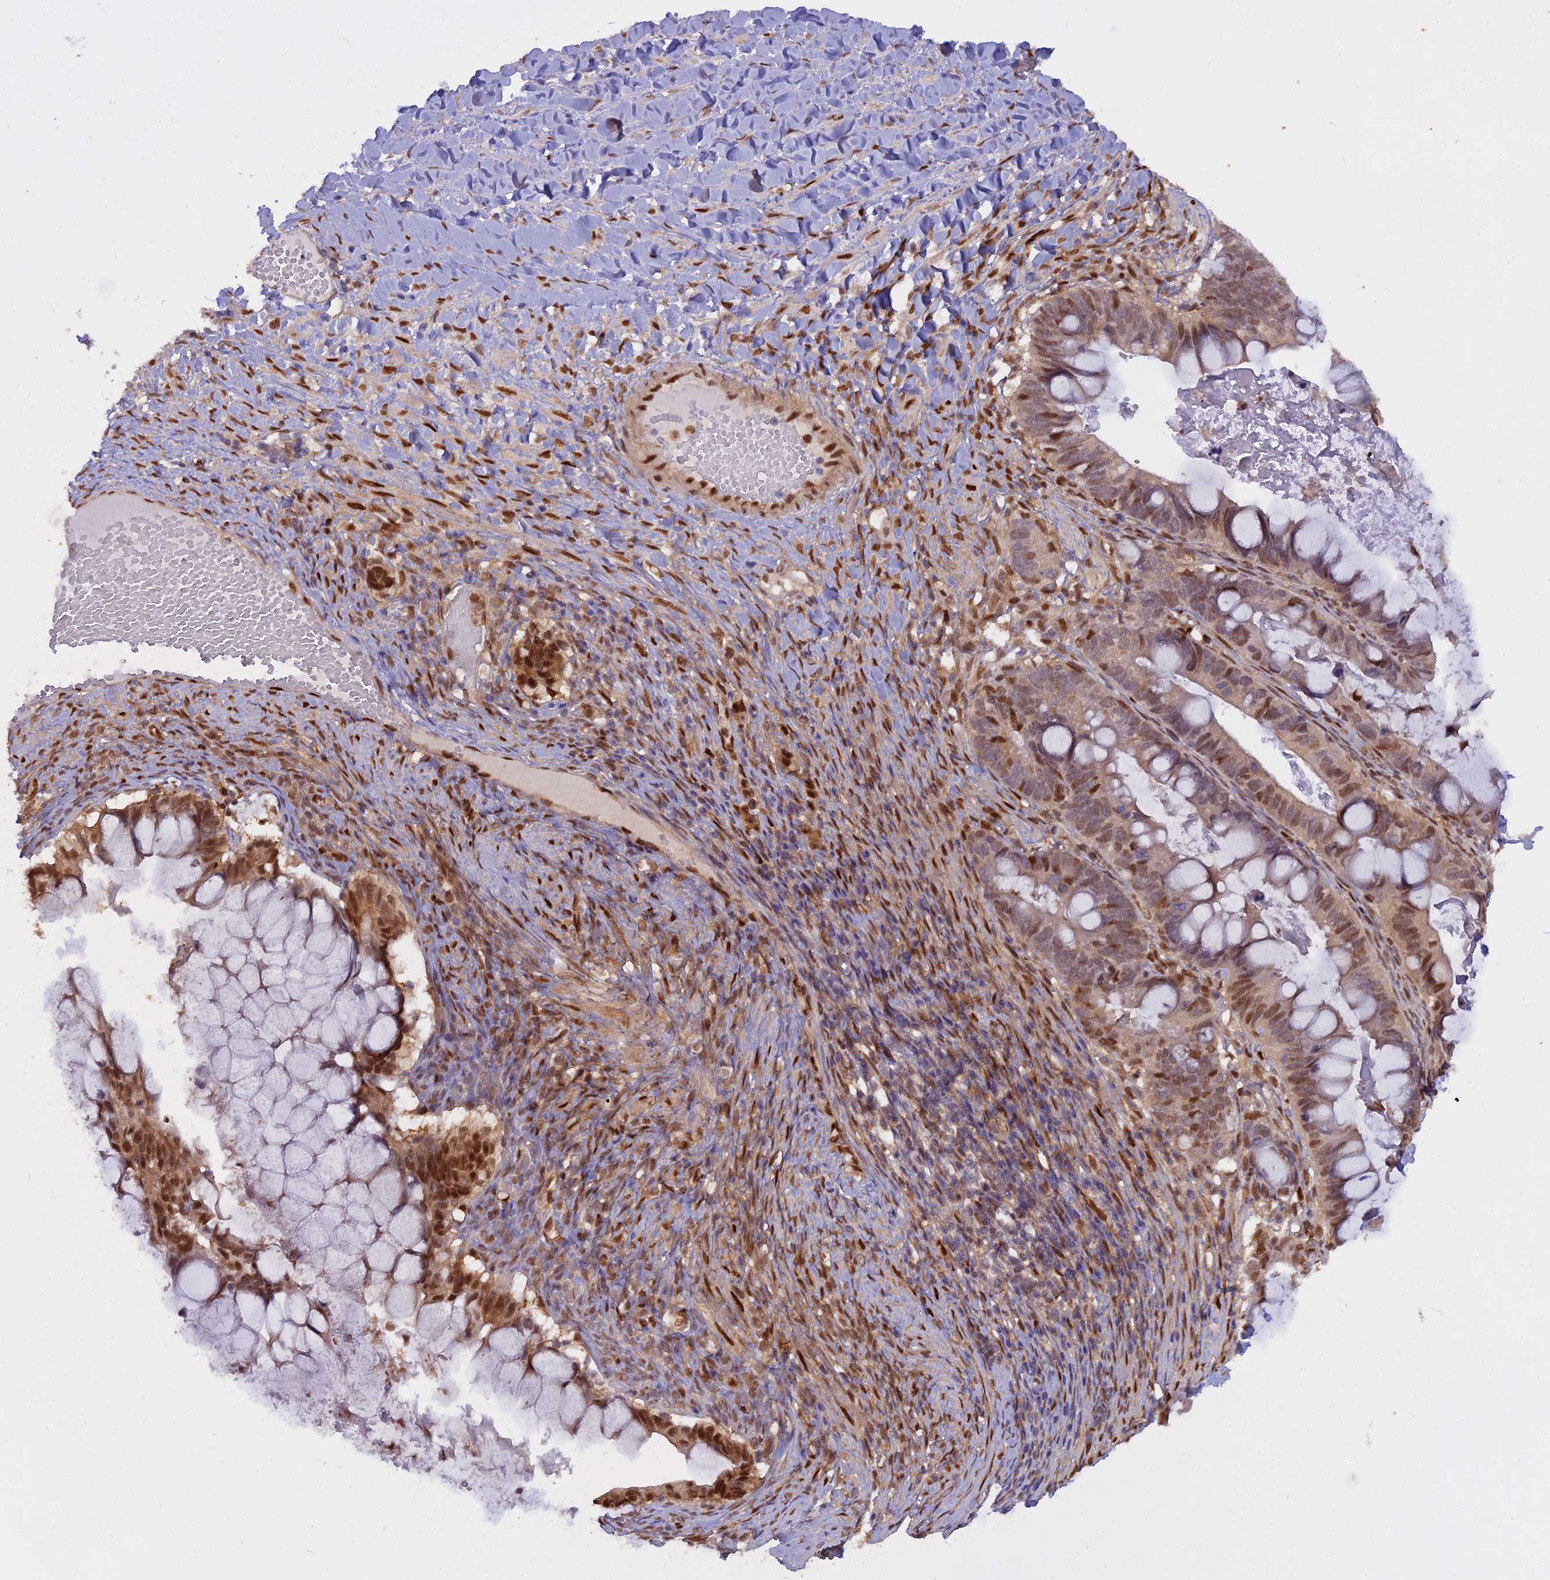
{"staining": {"intensity": "moderate", "quantity": ">75%", "location": "nuclear"}, "tissue": "ovarian cancer", "cell_type": "Tumor cells", "image_type": "cancer", "snomed": [{"axis": "morphology", "description": "Cystadenocarcinoma, mucinous, NOS"}, {"axis": "topography", "description": "Ovary"}], "caption": "The immunohistochemical stain highlights moderate nuclear staining in tumor cells of ovarian cancer tissue.", "gene": "NPEPL1", "patient": {"sex": "female", "age": 61}}